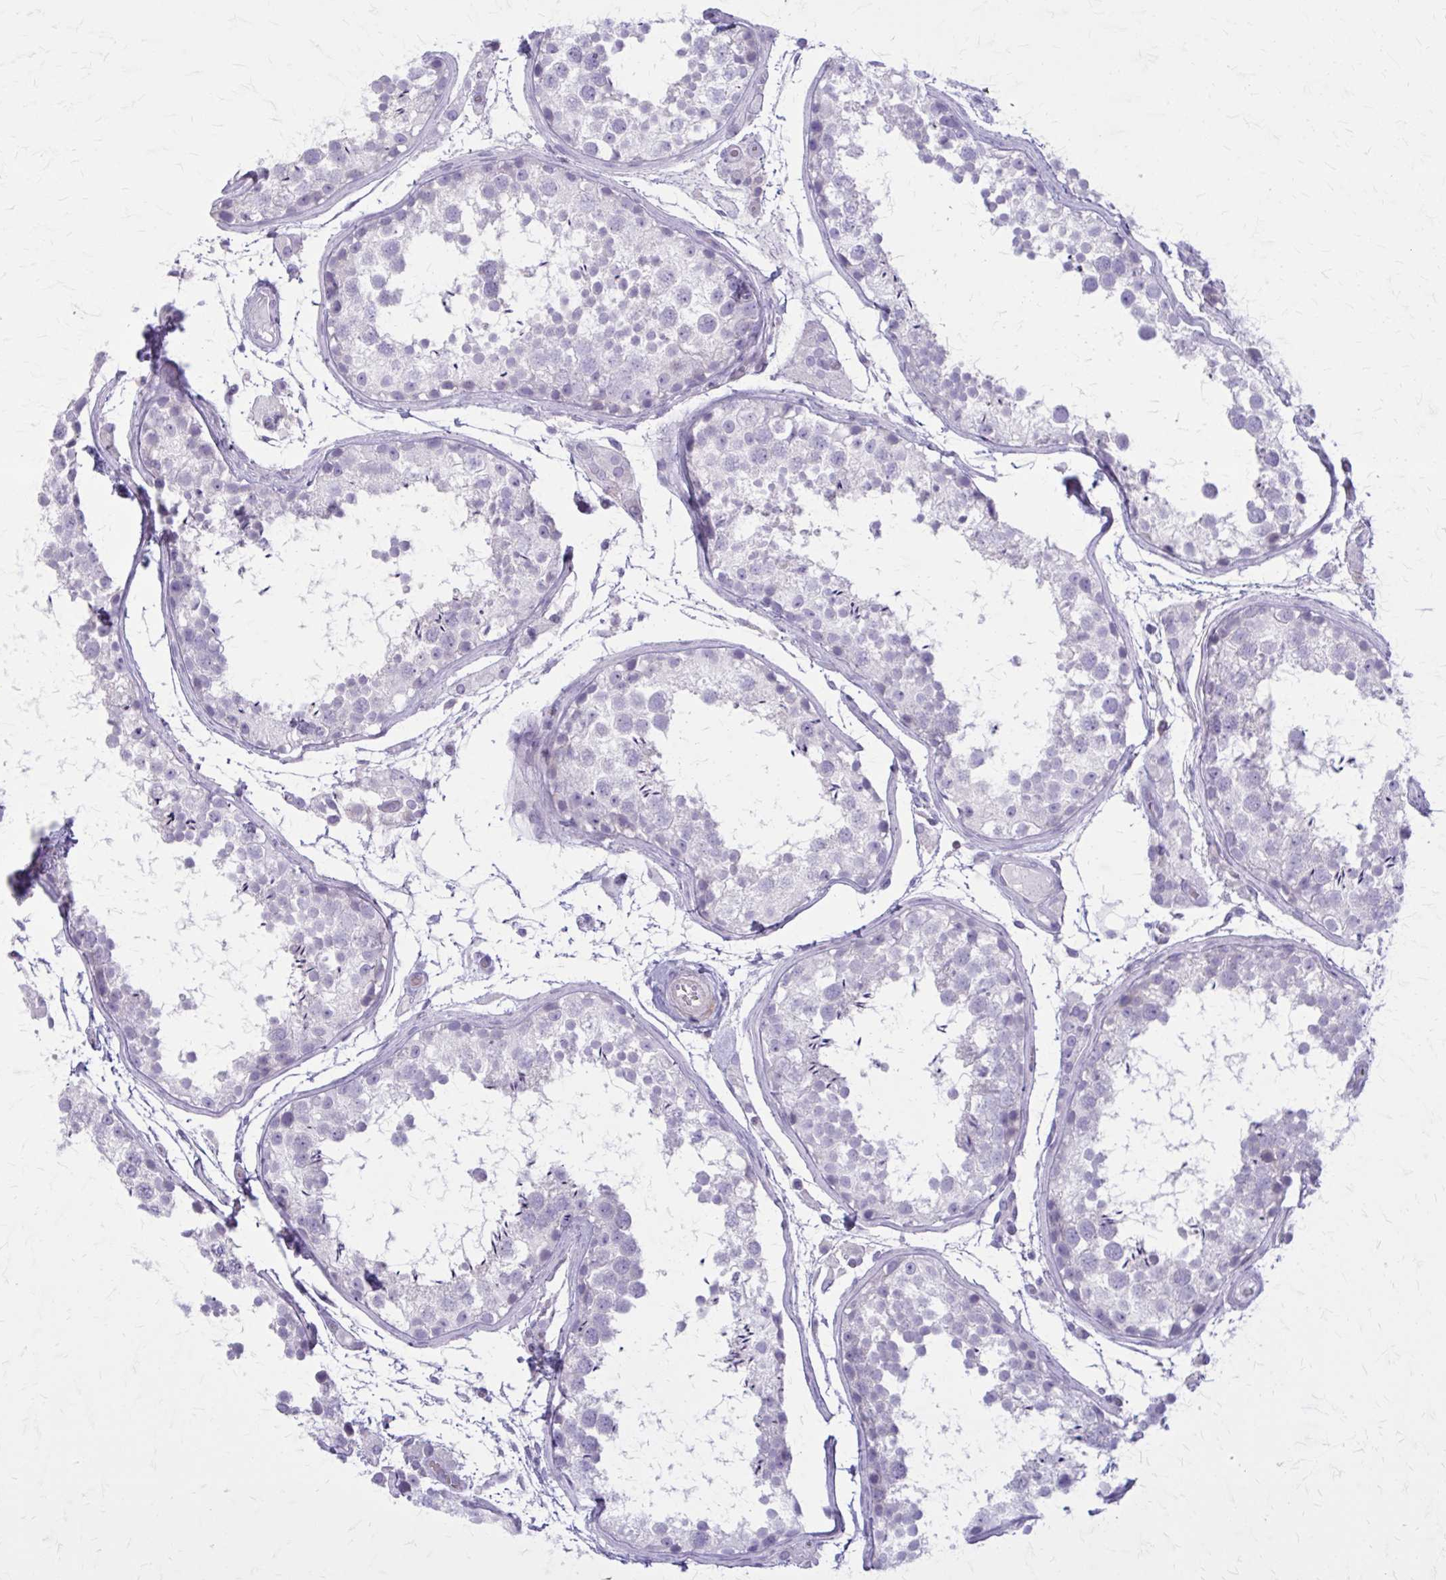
{"staining": {"intensity": "negative", "quantity": "none", "location": "none"}, "tissue": "testis", "cell_type": "Cells in seminiferous ducts", "image_type": "normal", "snomed": [{"axis": "morphology", "description": "Normal tissue, NOS"}, {"axis": "topography", "description": "Testis"}], "caption": "There is no significant positivity in cells in seminiferous ducts of testis.", "gene": "PITPNM1", "patient": {"sex": "male", "age": 29}}